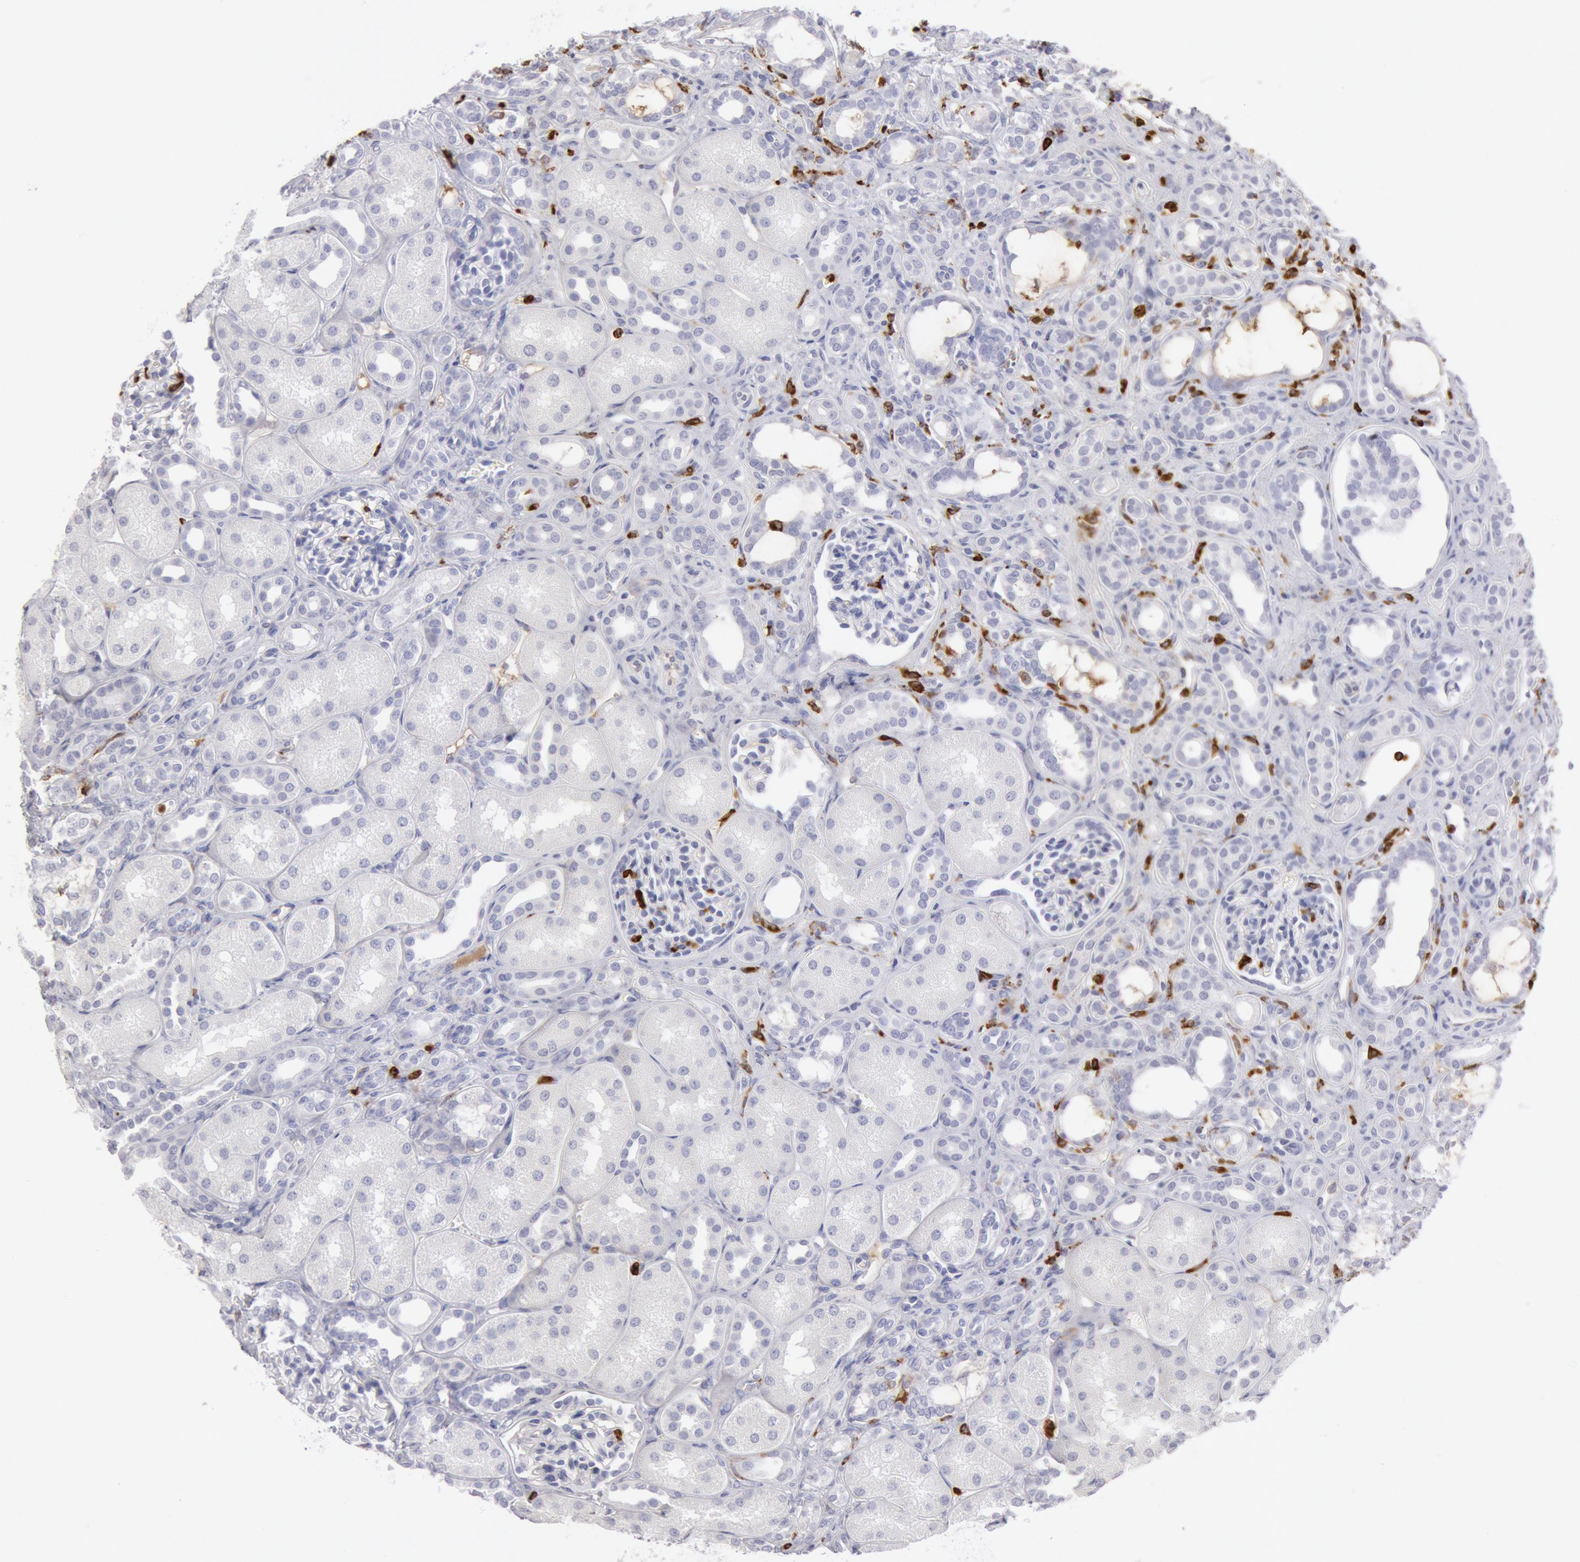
{"staining": {"intensity": "negative", "quantity": "none", "location": "none"}, "tissue": "kidney", "cell_type": "Cells in glomeruli", "image_type": "normal", "snomed": [{"axis": "morphology", "description": "Normal tissue, NOS"}, {"axis": "topography", "description": "Kidney"}], "caption": "Kidney stained for a protein using IHC demonstrates no positivity cells in glomeruli.", "gene": "FCN1", "patient": {"sex": "male", "age": 7}}